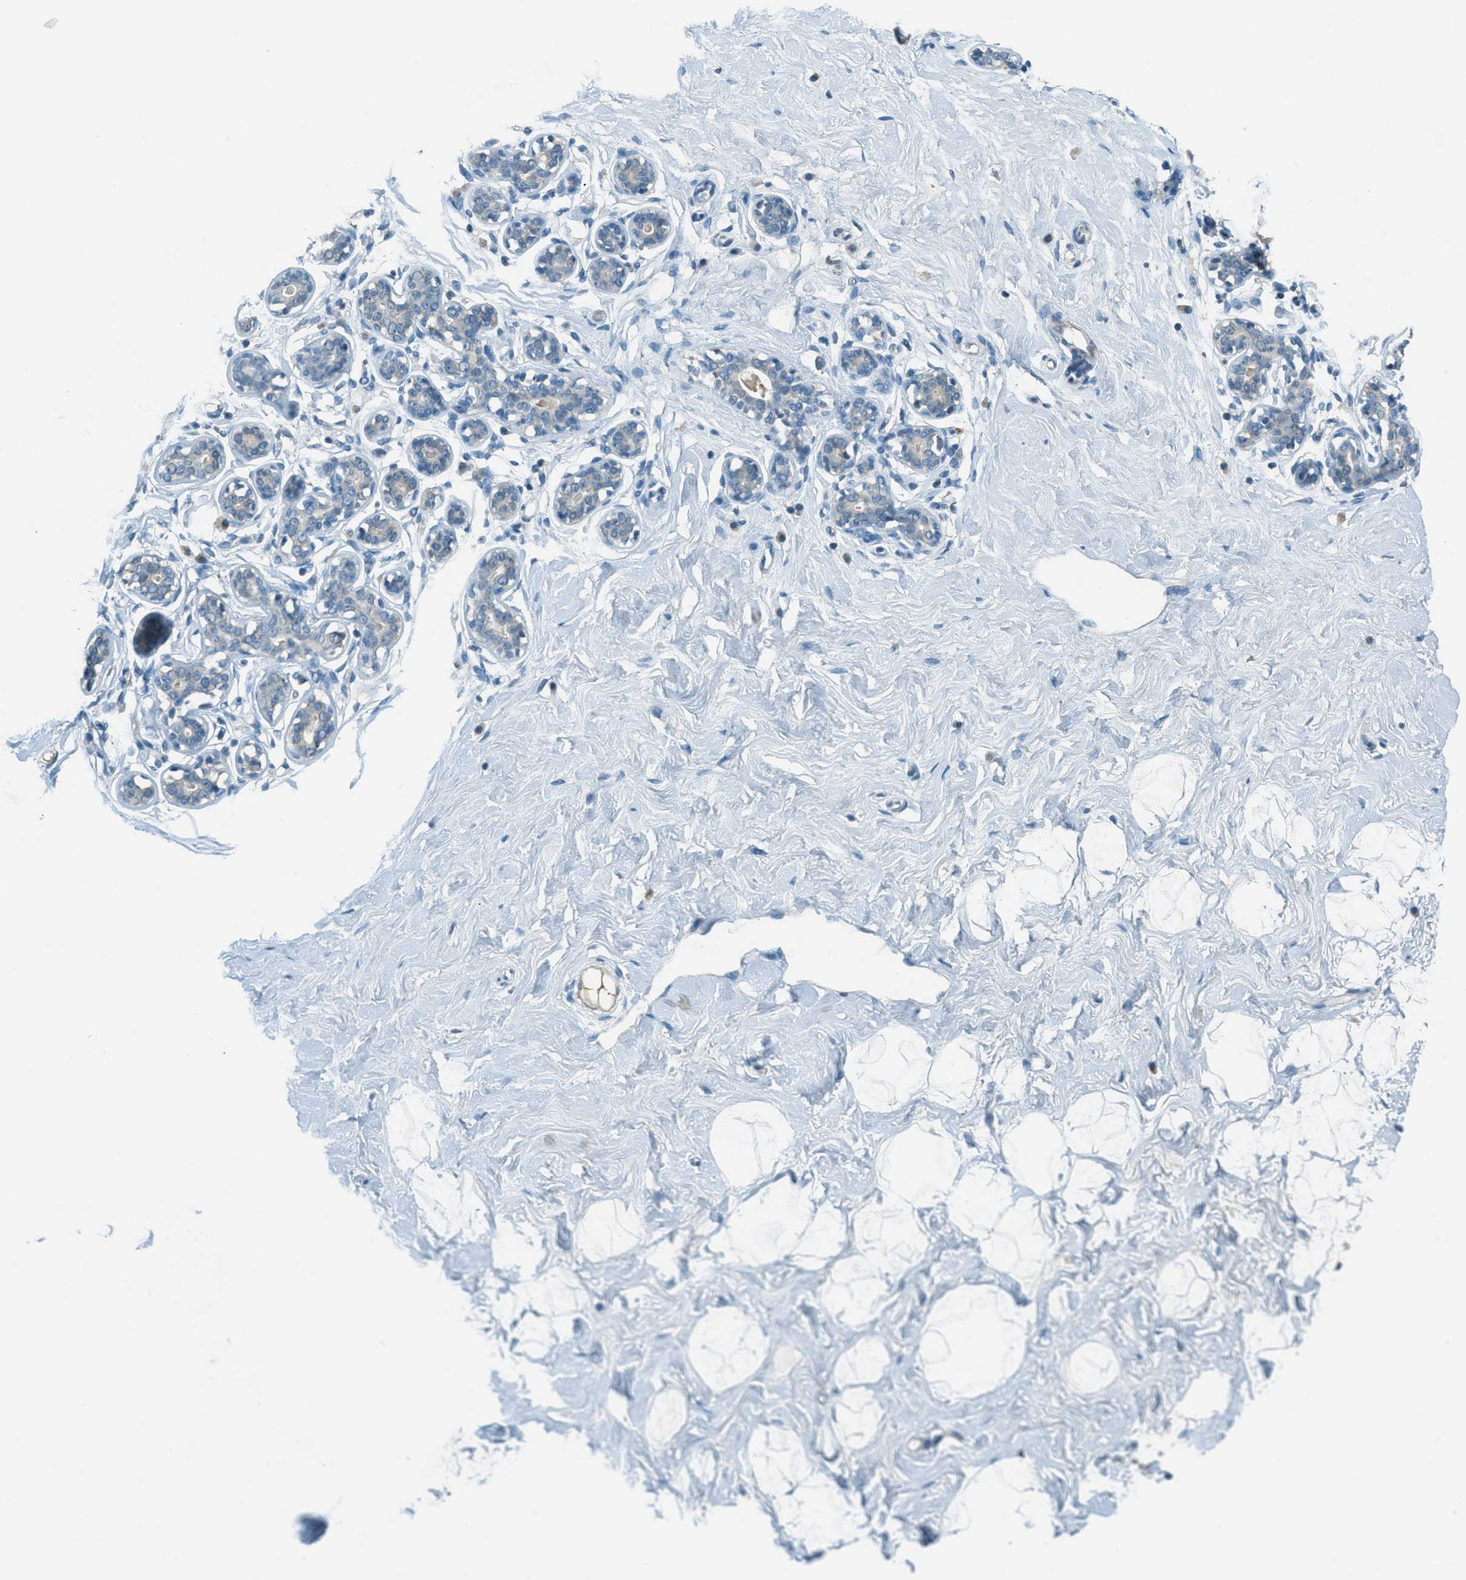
{"staining": {"intensity": "negative", "quantity": "none", "location": "none"}, "tissue": "breast", "cell_type": "Adipocytes", "image_type": "normal", "snomed": [{"axis": "morphology", "description": "Normal tissue, NOS"}, {"axis": "topography", "description": "Breast"}], "caption": "An IHC histopathology image of normal breast is shown. There is no staining in adipocytes of breast. (DAB (3,3'-diaminobenzidine) immunohistochemistry, high magnification).", "gene": "MSLN", "patient": {"sex": "female", "age": 23}}